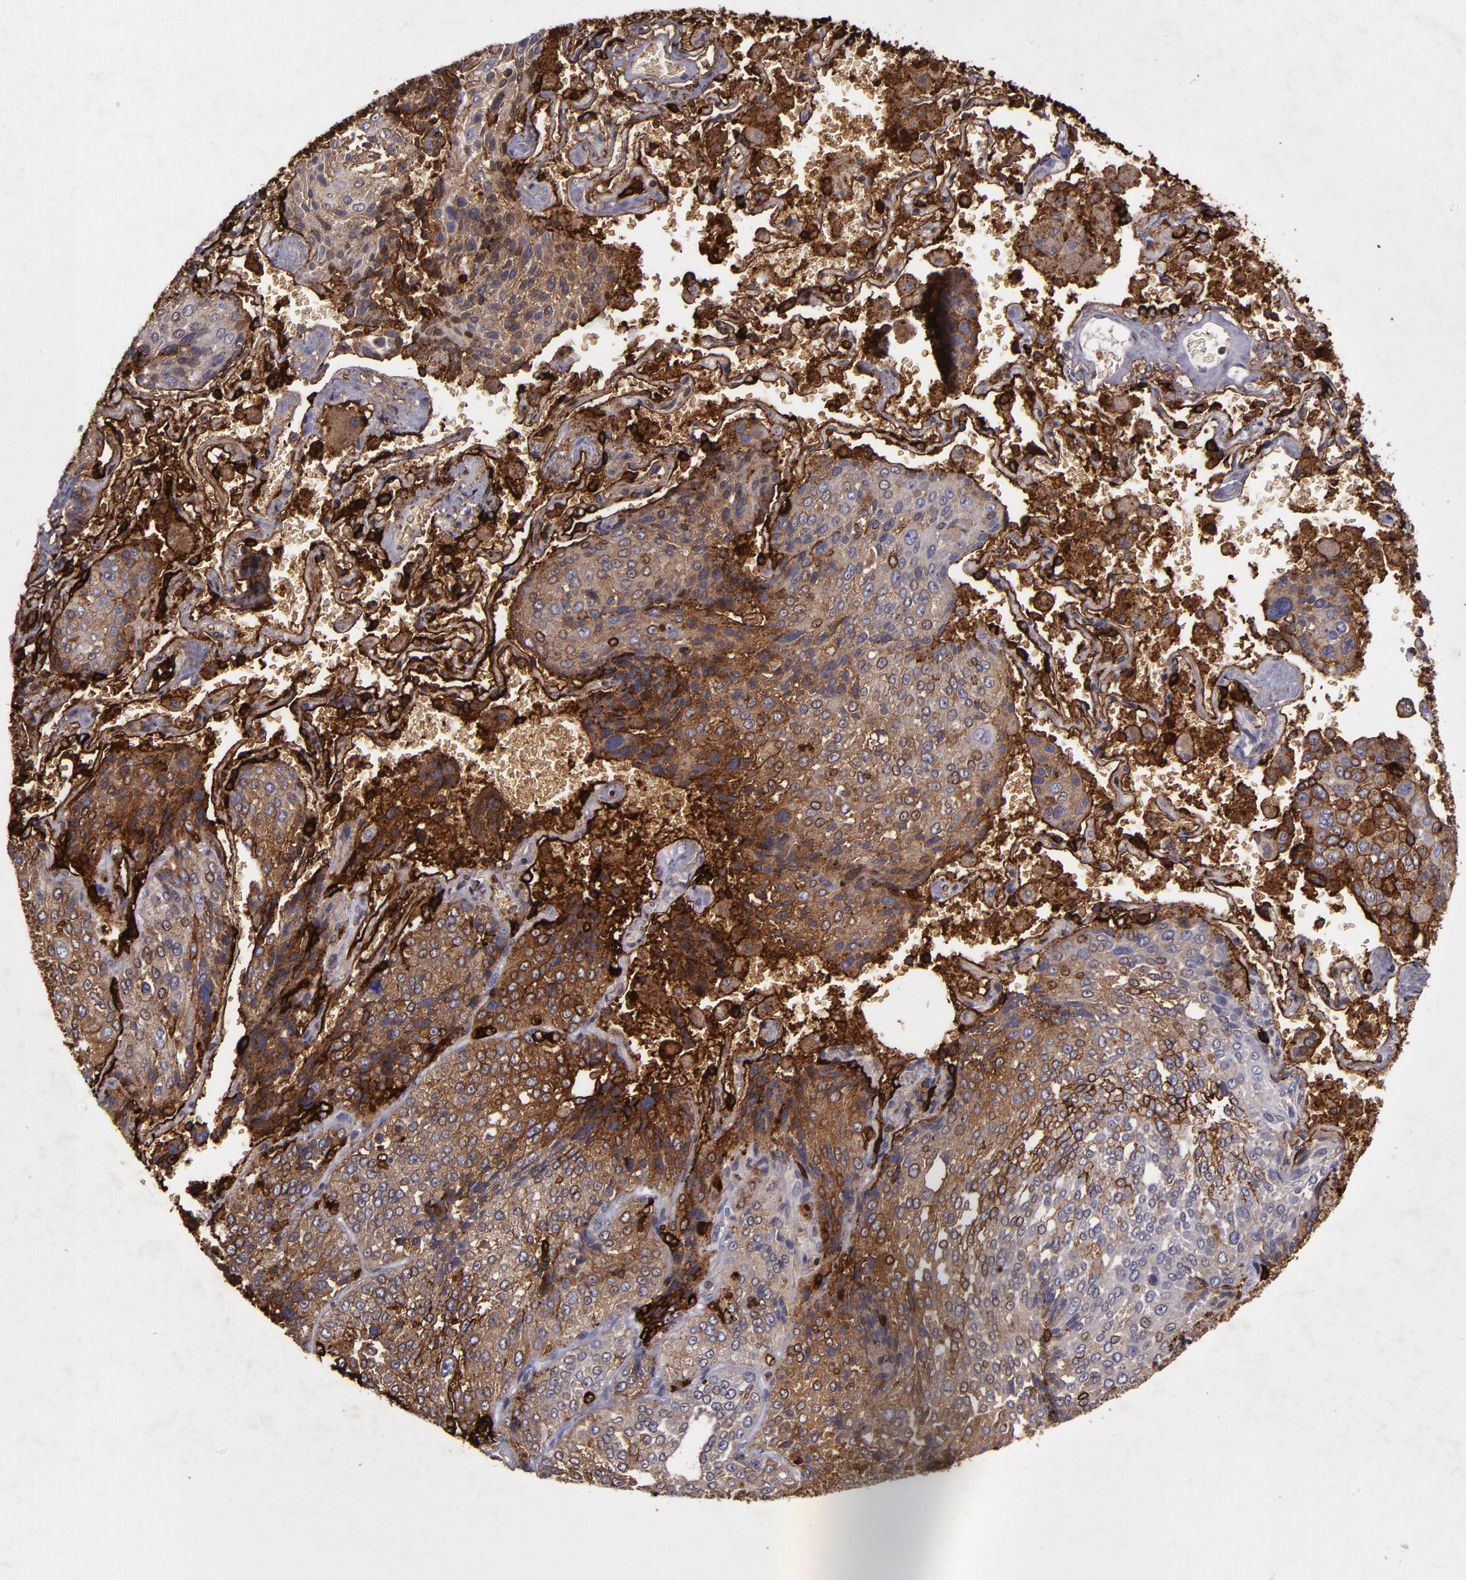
{"staining": {"intensity": "strong", "quantity": "25%-75%", "location": "cytoplasmic/membranous"}, "tissue": "lung cancer", "cell_type": "Tumor cells", "image_type": "cancer", "snomed": [{"axis": "morphology", "description": "Squamous cell carcinoma, NOS"}, {"axis": "topography", "description": "Lung"}], "caption": "Lung squamous cell carcinoma stained with a brown dye reveals strong cytoplasmic/membranous positive positivity in about 25%-75% of tumor cells.", "gene": "MFGE8", "patient": {"sex": "male", "age": 54}}